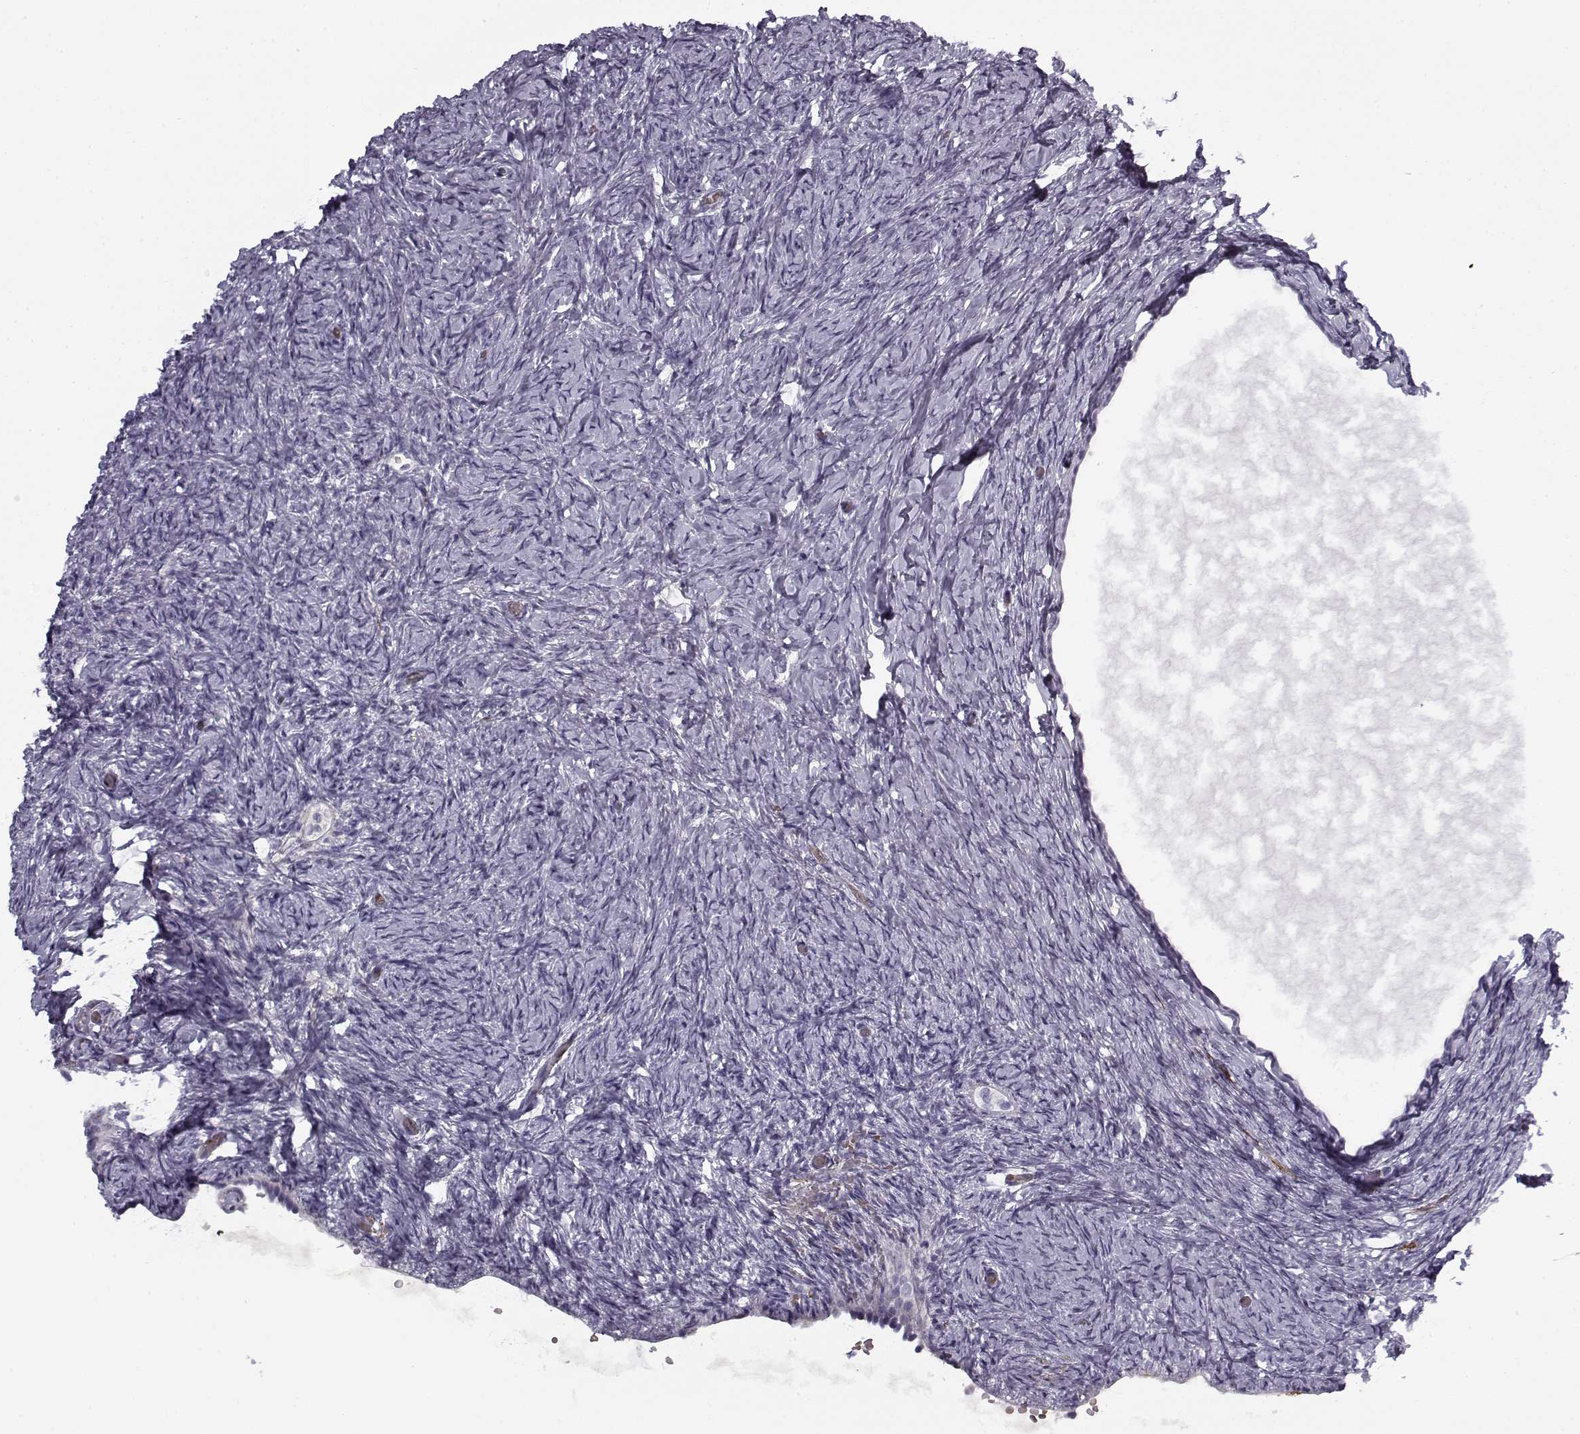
{"staining": {"intensity": "negative", "quantity": "none", "location": "none"}, "tissue": "ovary", "cell_type": "Ovarian stroma cells", "image_type": "normal", "snomed": [{"axis": "morphology", "description": "Normal tissue, NOS"}, {"axis": "topography", "description": "Ovary"}], "caption": "The image displays no significant expression in ovarian stroma cells of ovary. (IHC, brightfield microscopy, high magnification).", "gene": "SNCA", "patient": {"sex": "female", "age": 39}}